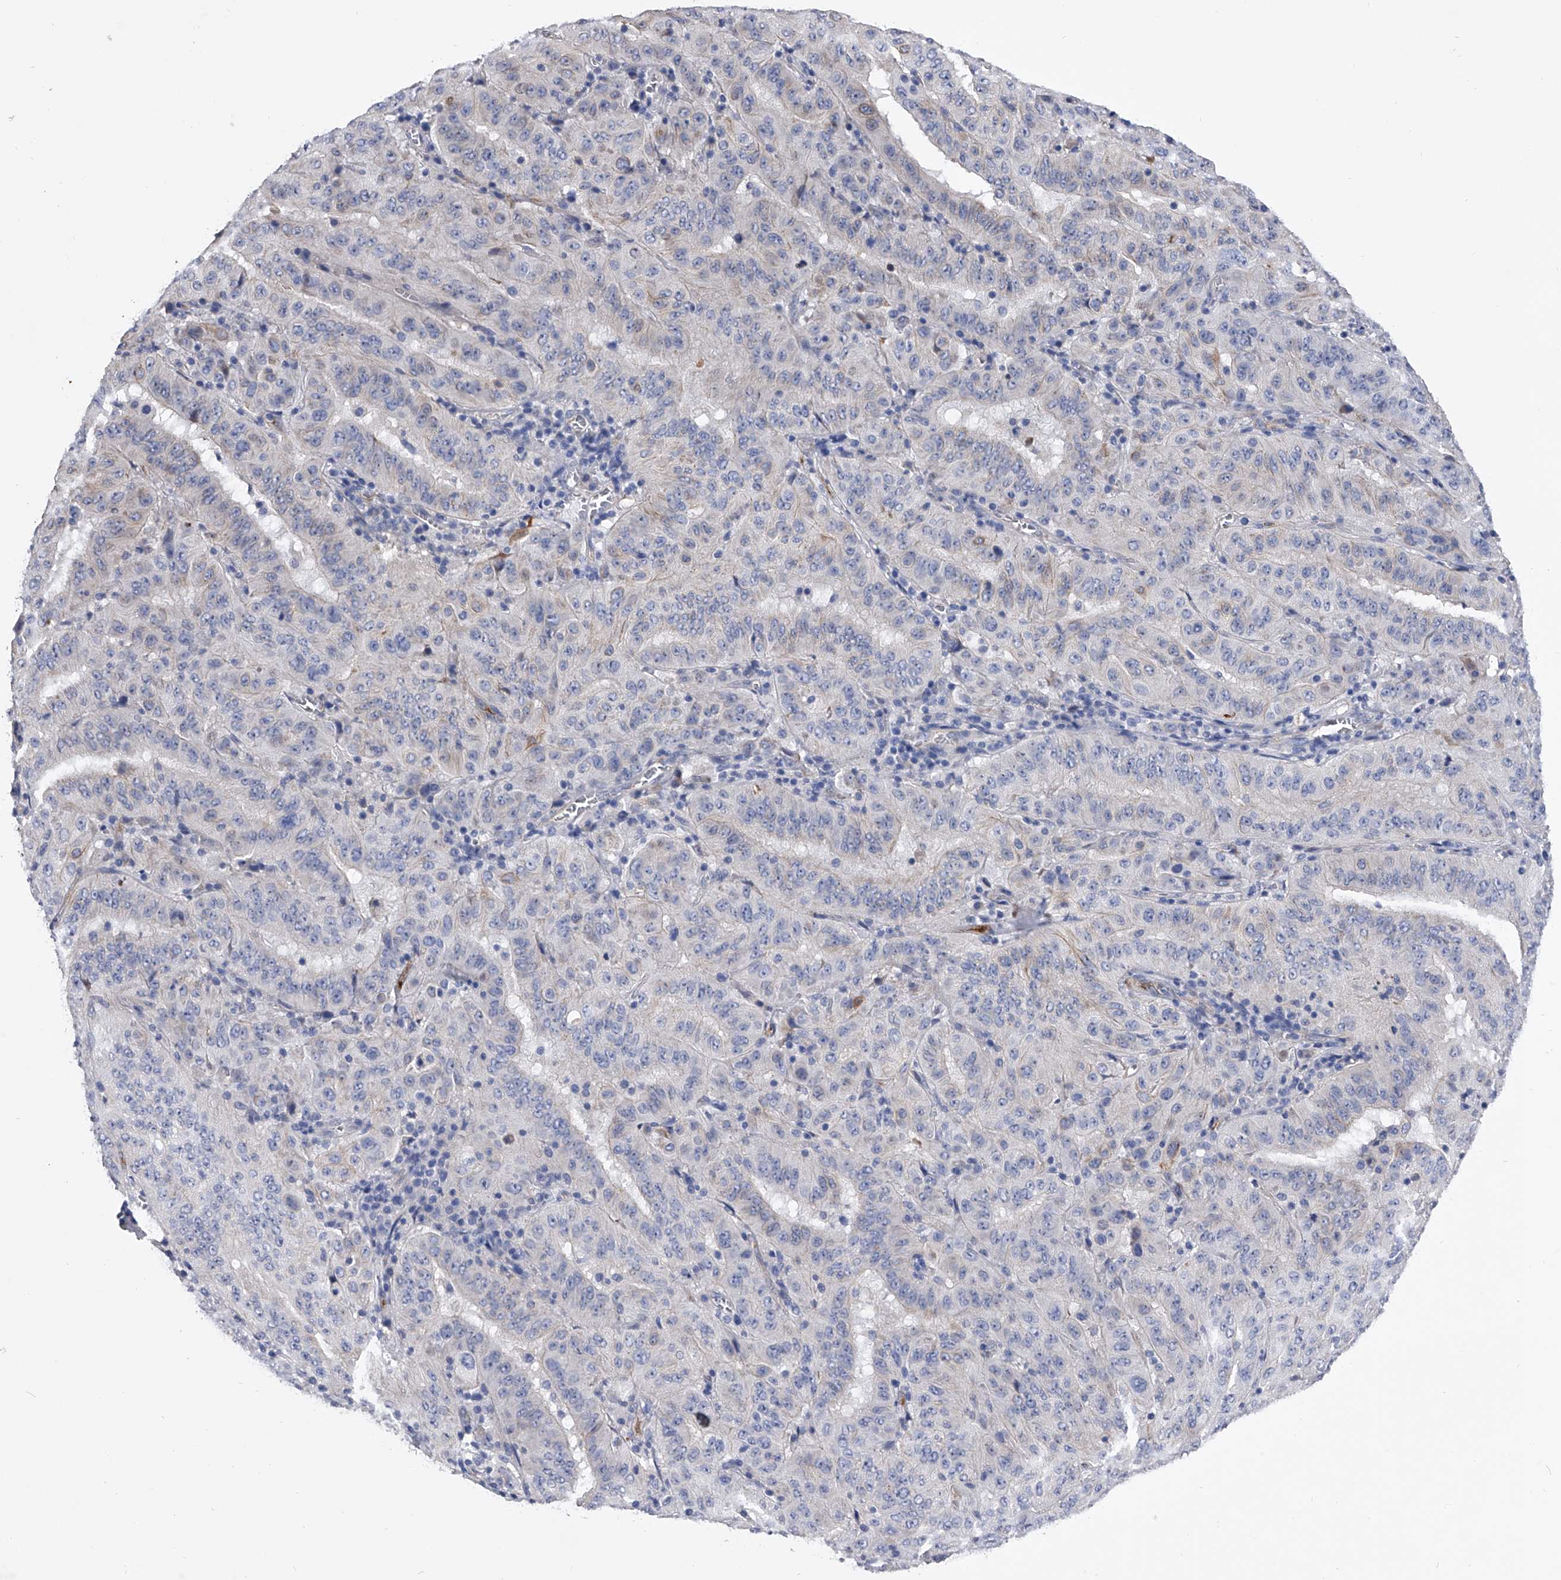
{"staining": {"intensity": "negative", "quantity": "none", "location": "none"}, "tissue": "pancreatic cancer", "cell_type": "Tumor cells", "image_type": "cancer", "snomed": [{"axis": "morphology", "description": "Adenocarcinoma, NOS"}, {"axis": "topography", "description": "Pancreas"}], "caption": "The image shows no staining of tumor cells in adenocarcinoma (pancreatic). (Stains: DAB (3,3'-diaminobenzidine) immunohistochemistry (IHC) with hematoxylin counter stain, Microscopy: brightfield microscopy at high magnification).", "gene": "EFCAB7", "patient": {"sex": "male", "age": 63}}